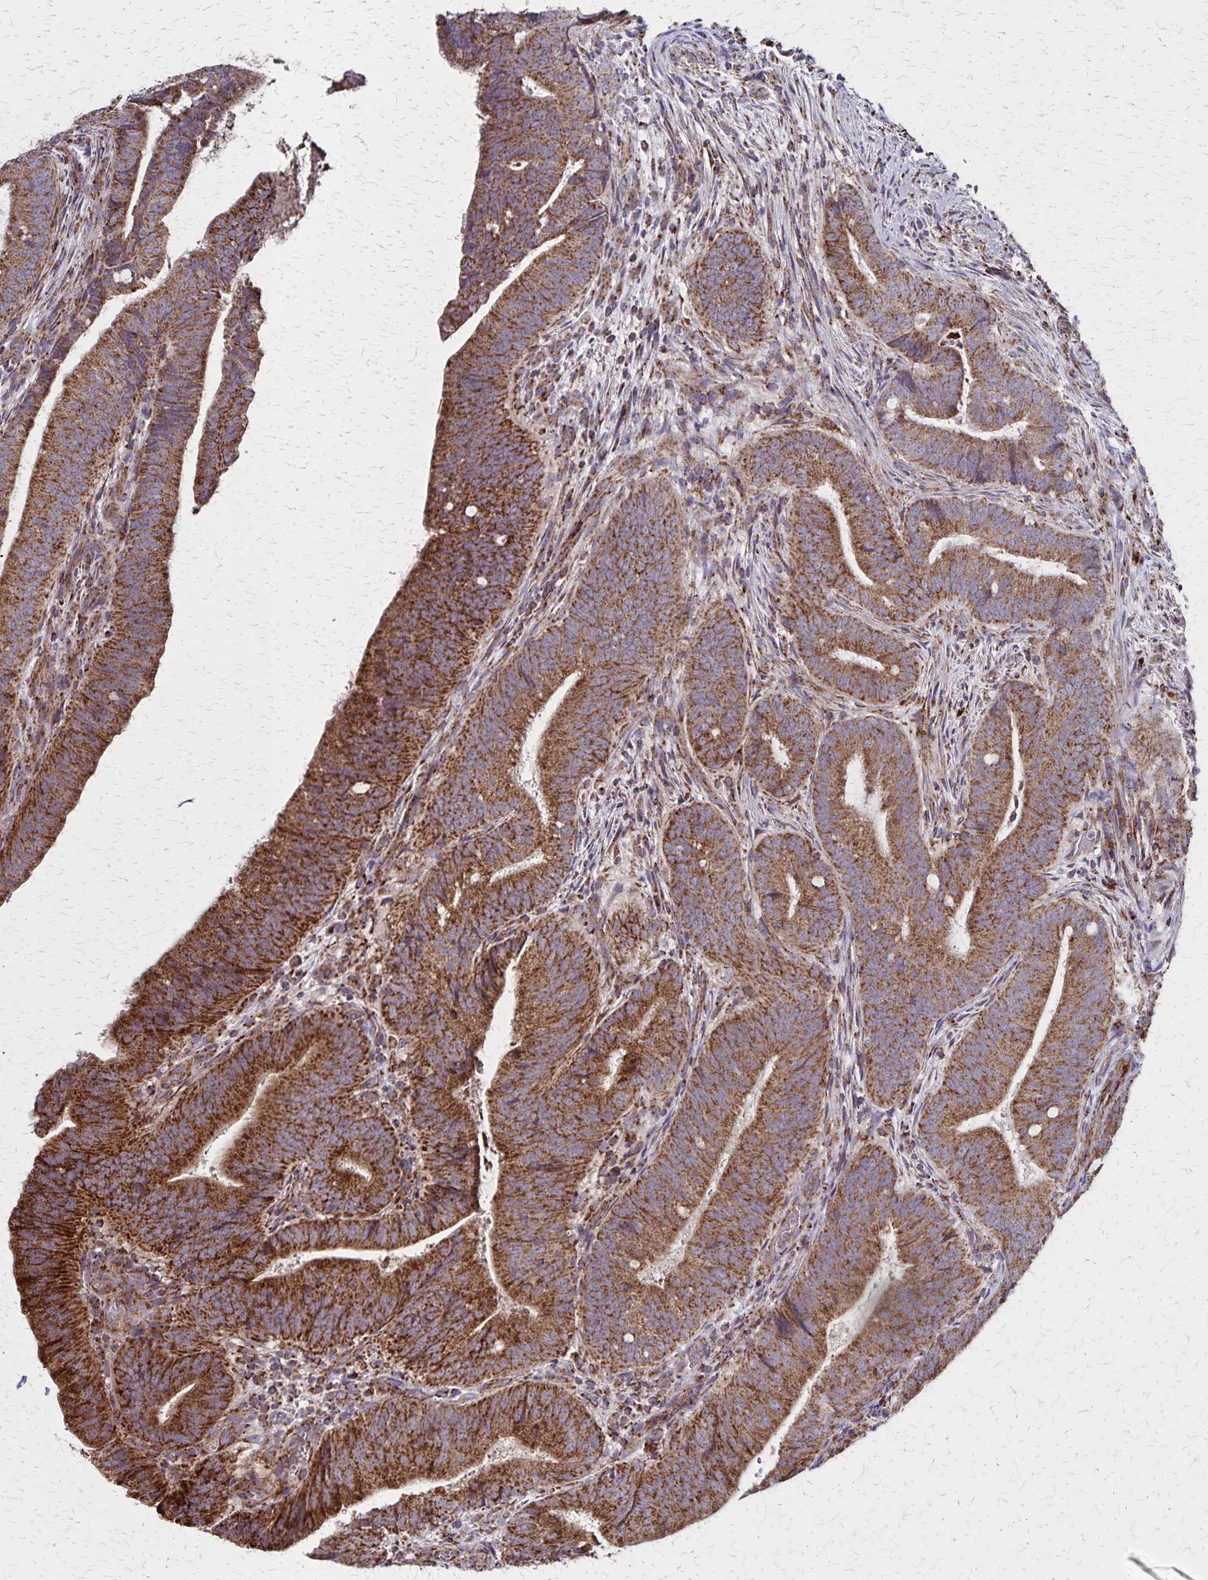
{"staining": {"intensity": "strong", "quantity": ">75%", "location": "cytoplasmic/membranous"}, "tissue": "colorectal cancer", "cell_type": "Tumor cells", "image_type": "cancer", "snomed": [{"axis": "morphology", "description": "Adenocarcinoma, NOS"}, {"axis": "topography", "description": "Colon"}], "caption": "IHC (DAB) staining of human colorectal adenocarcinoma demonstrates strong cytoplasmic/membranous protein positivity in approximately >75% of tumor cells.", "gene": "NFS1", "patient": {"sex": "female", "age": 43}}